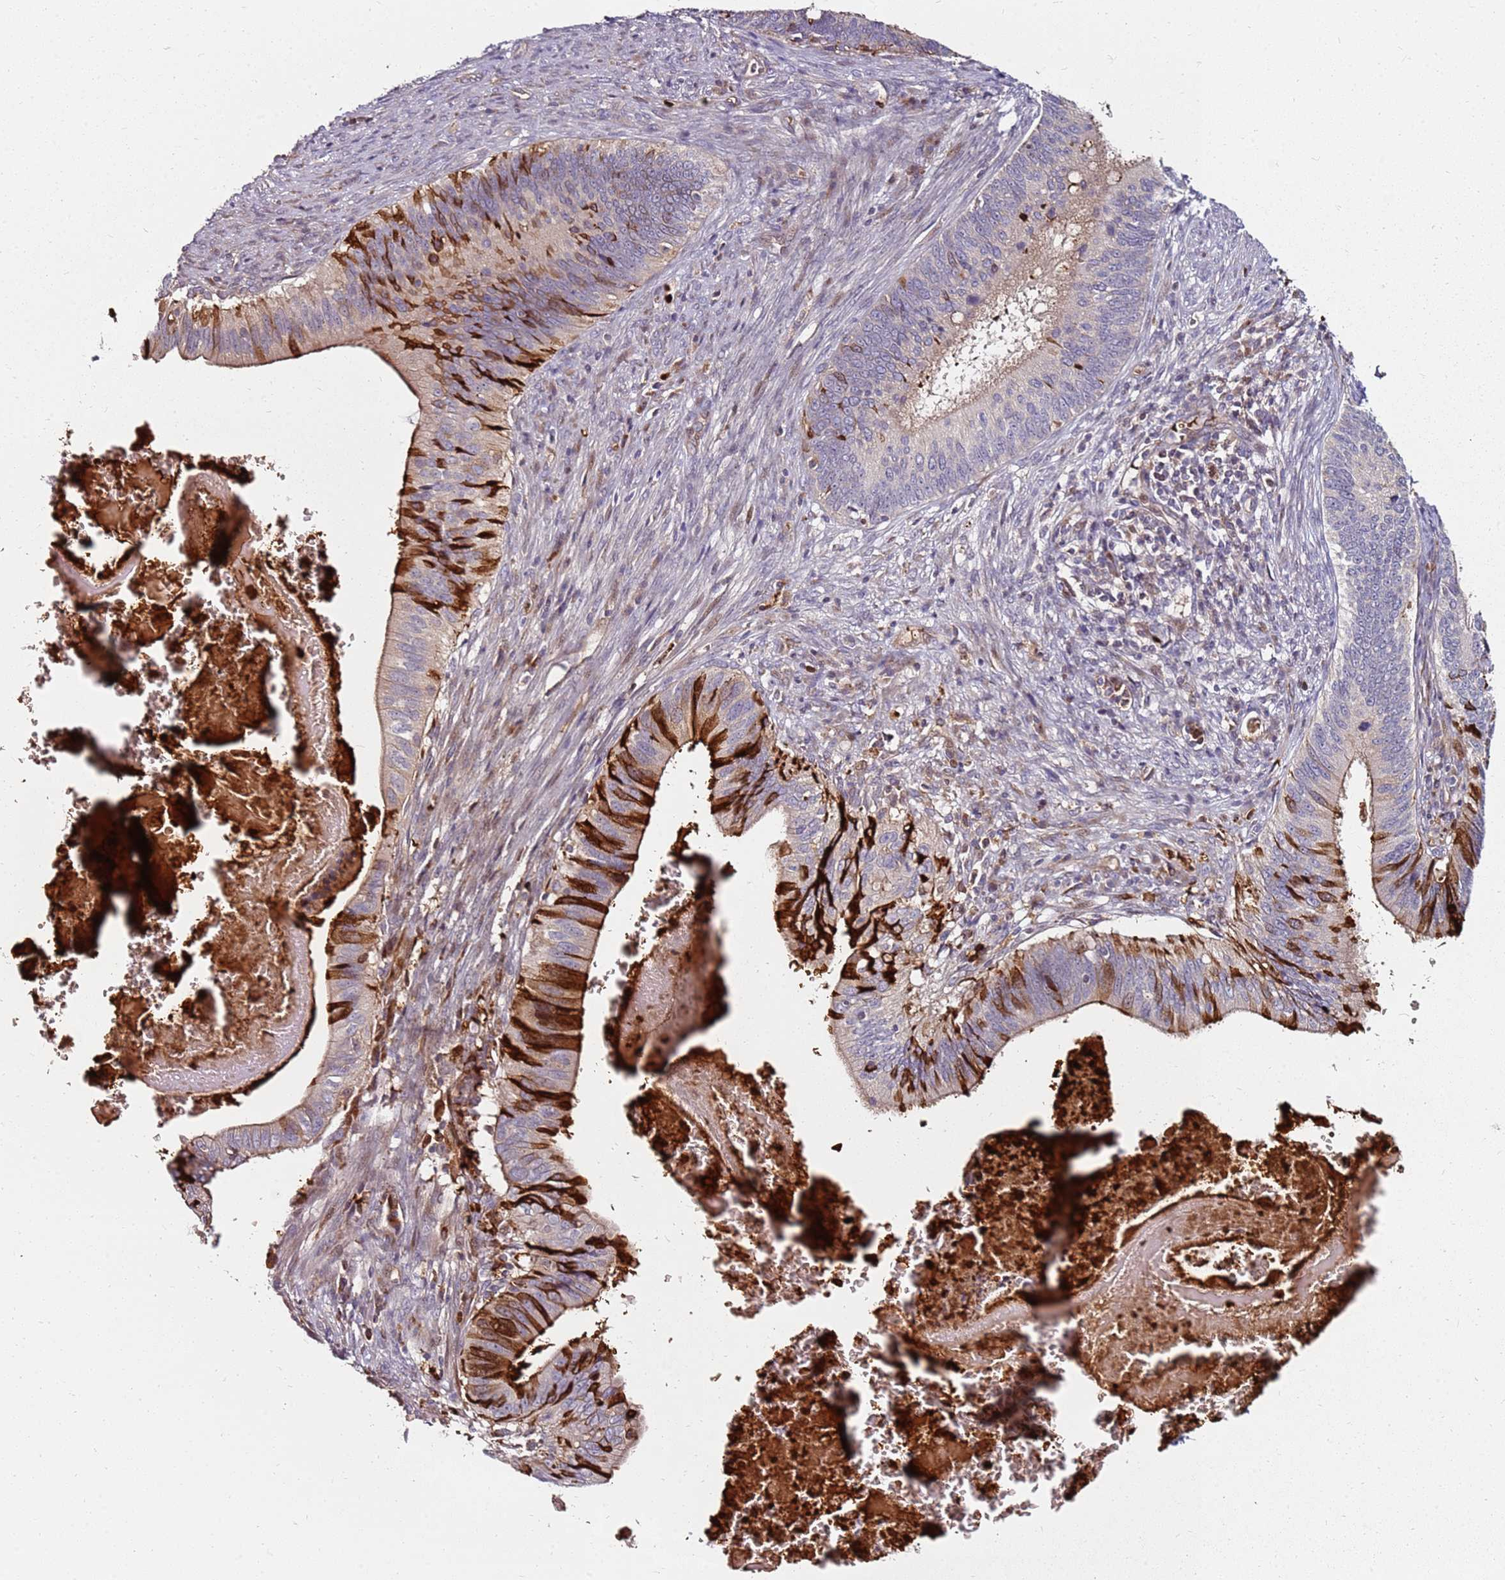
{"staining": {"intensity": "strong", "quantity": "<25%", "location": "cytoplasmic/membranous"}, "tissue": "cervical cancer", "cell_type": "Tumor cells", "image_type": "cancer", "snomed": [{"axis": "morphology", "description": "Adenocarcinoma, NOS"}, {"axis": "topography", "description": "Cervix"}], "caption": "Immunohistochemistry (IHC) photomicrograph of adenocarcinoma (cervical) stained for a protein (brown), which shows medium levels of strong cytoplasmic/membranous positivity in about <25% of tumor cells.", "gene": "RNF11", "patient": {"sex": "female", "age": 42}}